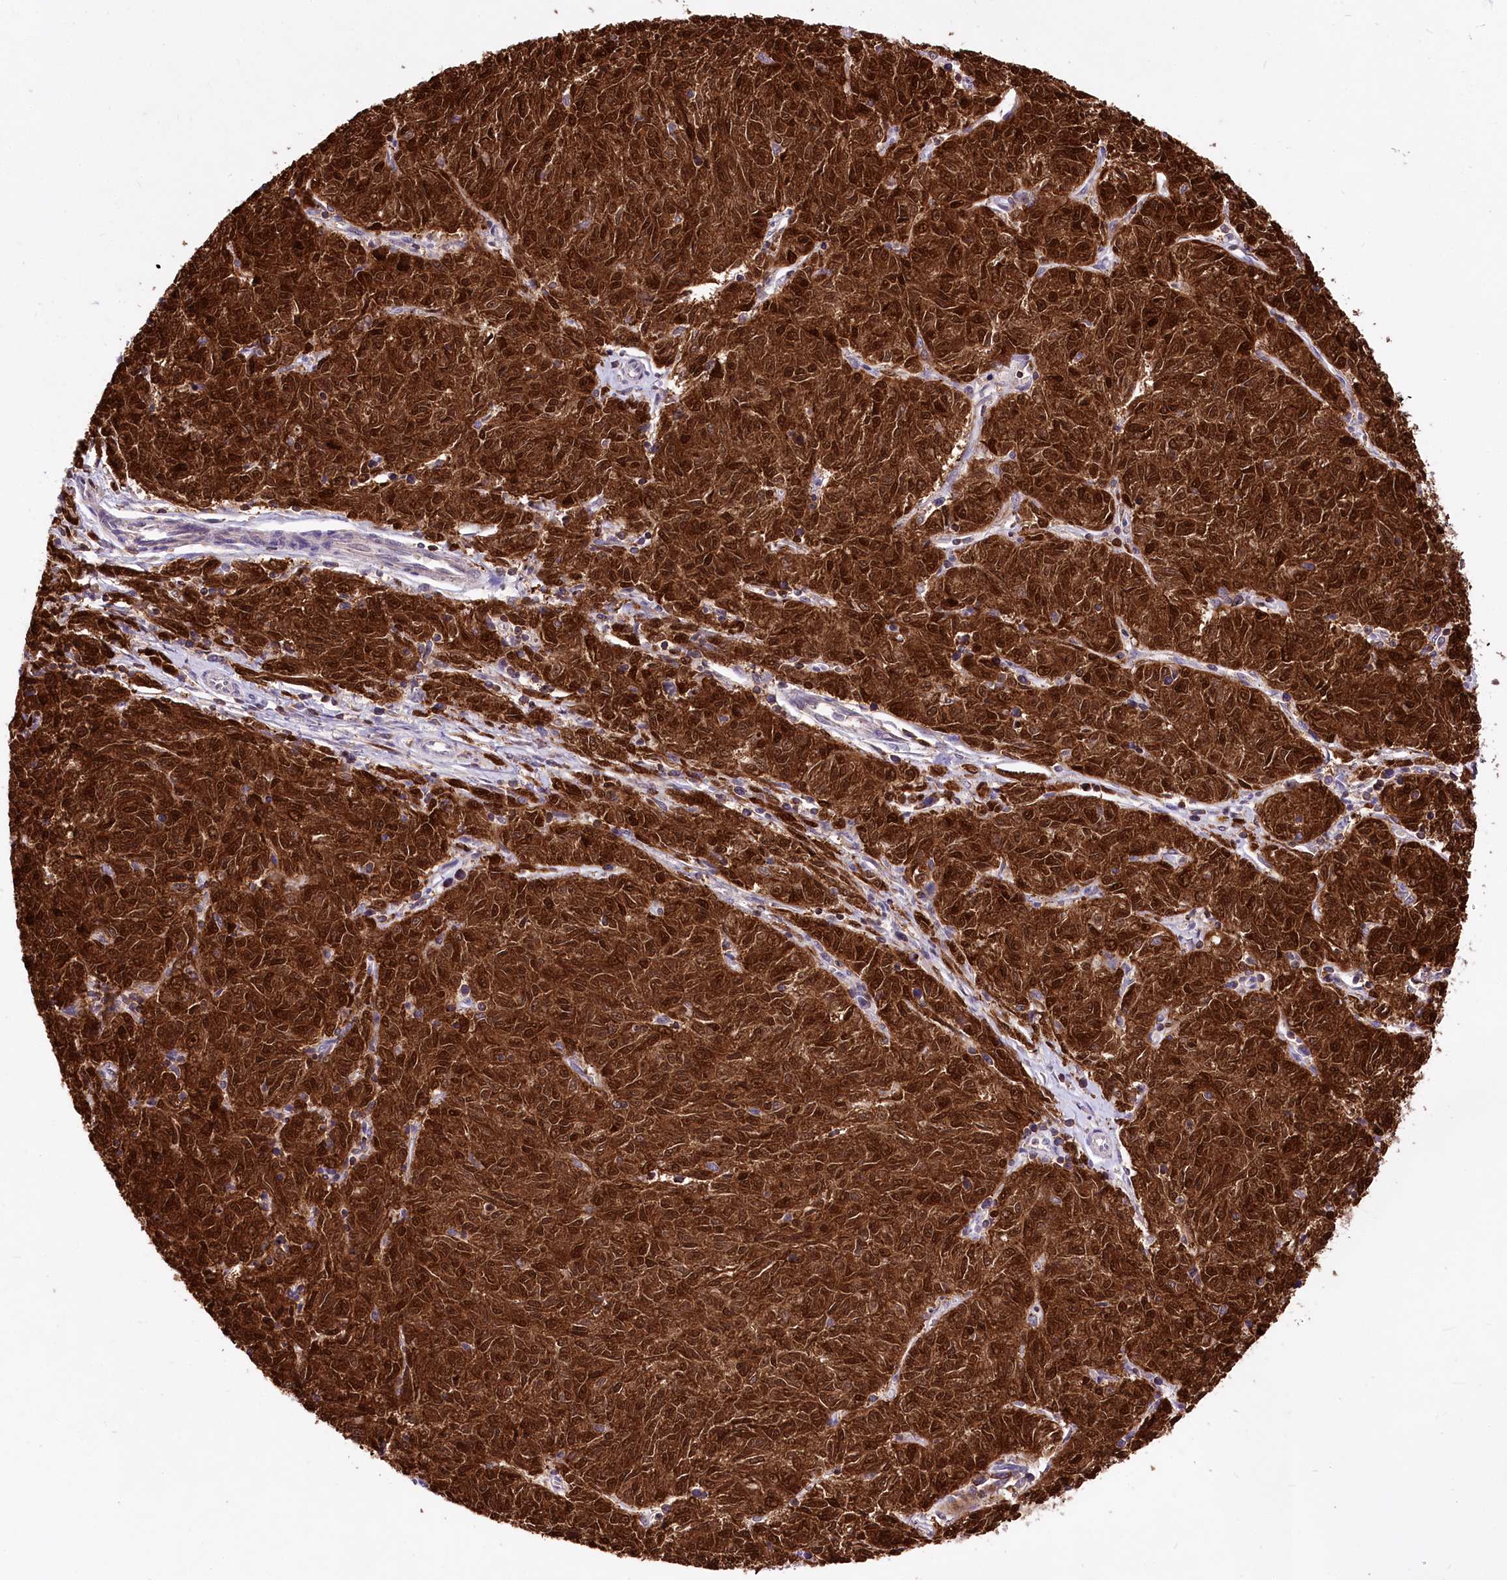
{"staining": {"intensity": "strong", "quantity": ">75%", "location": "cytoplasmic/membranous,nuclear"}, "tissue": "melanoma", "cell_type": "Tumor cells", "image_type": "cancer", "snomed": [{"axis": "morphology", "description": "Malignant melanoma, NOS"}, {"axis": "topography", "description": "Skin"}], "caption": "Melanoma tissue reveals strong cytoplasmic/membranous and nuclear staining in about >75% of tumor cells, visualized by immunohistochemistry.", "gene": "SERGEF", "patient": {"sex": "female", "age": 72}}